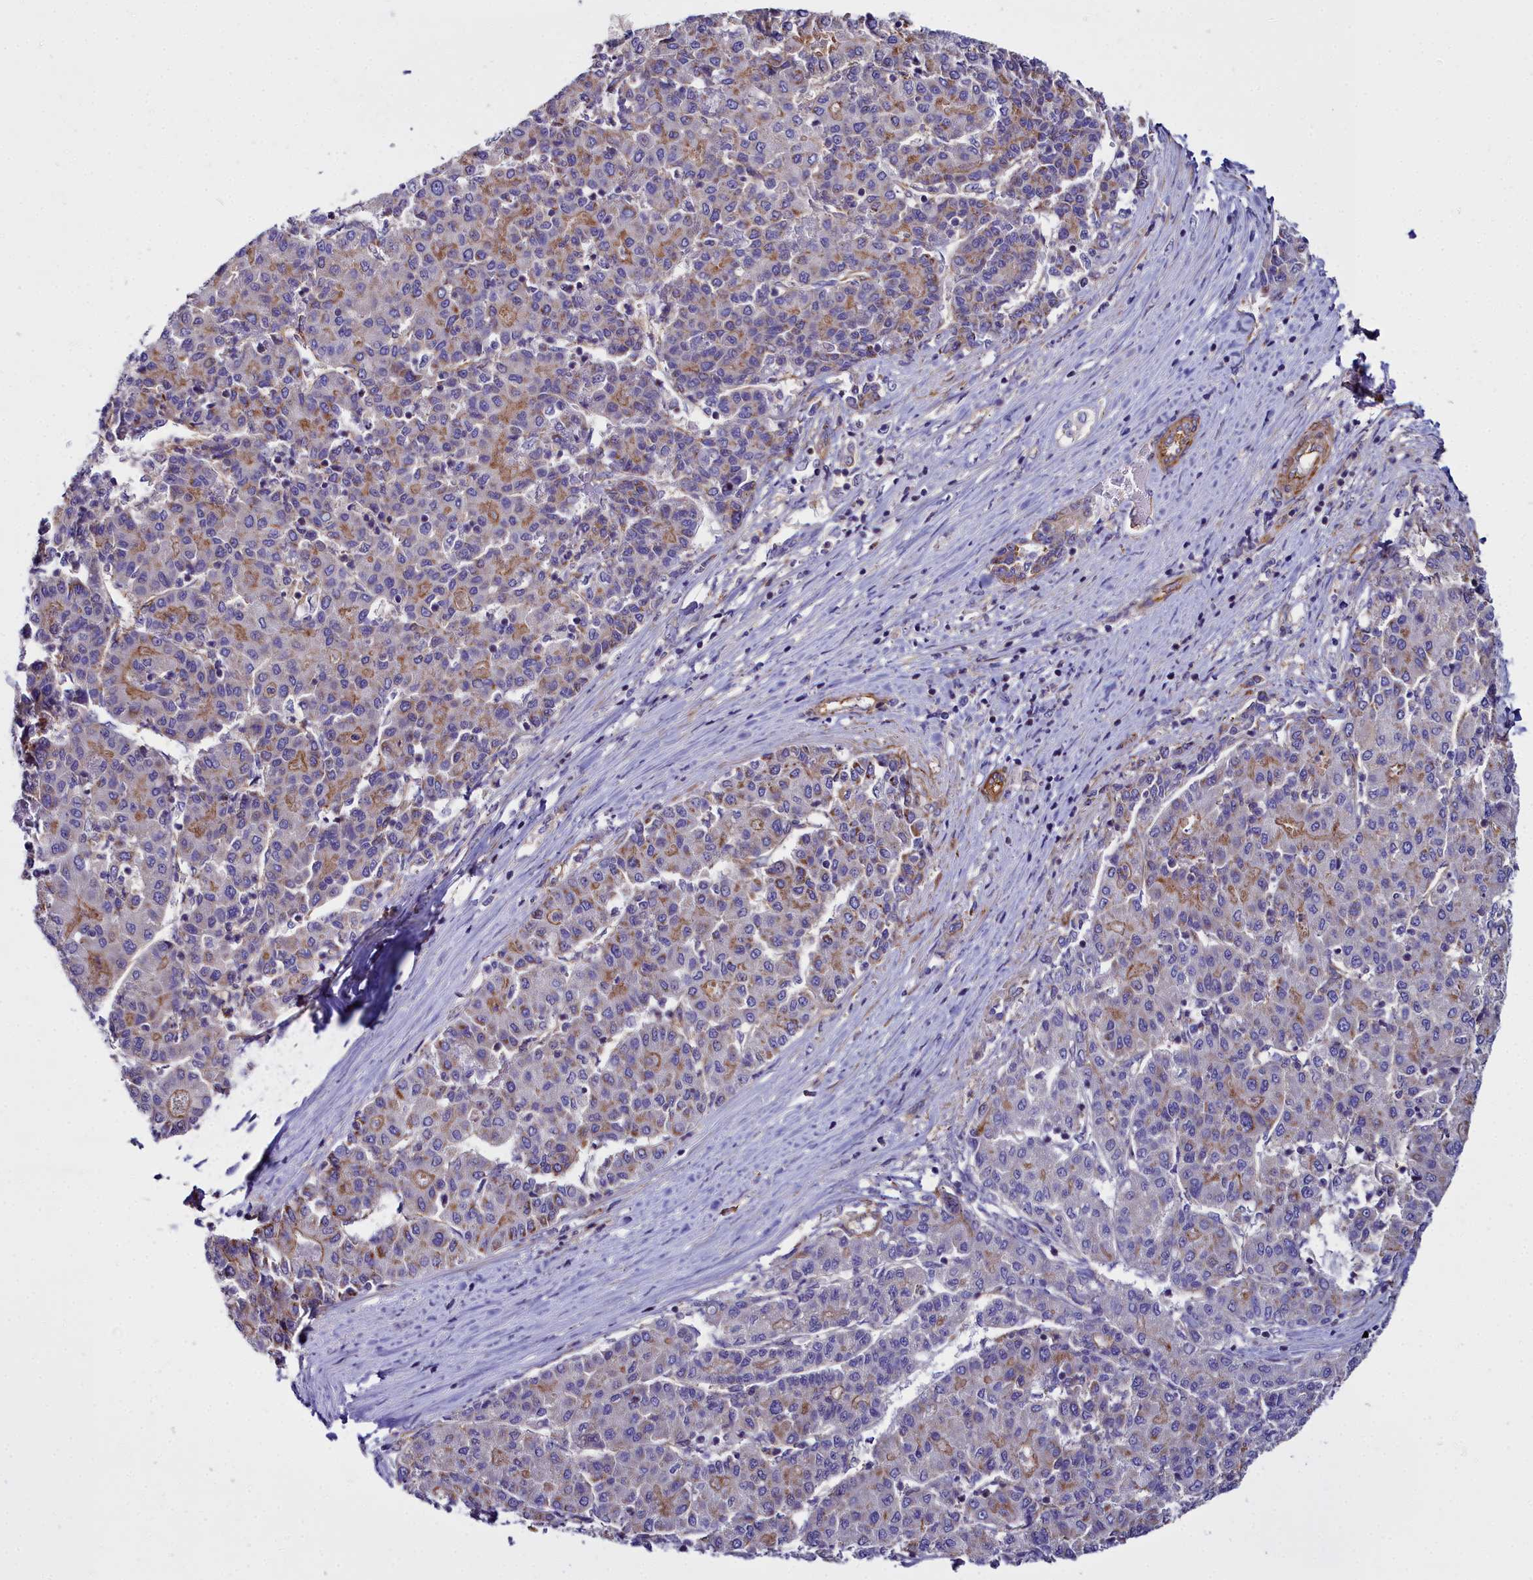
{"staining": {"intensity": "moderate", "quantity": "<25%", "location": "cytoplasmic/membranous"}, "tissue": "liver cancer", "cell_type": "Tumor cells", "image_type": "cancer", "snomed": [{"axis": "morphology", "description": "Carcinoma, Hepatocellular, NOS"}, {"axis": "topography", "description": "Liver"}], "caption": "A low amount of moderate cytoplasmic/membranous expression is present in about <25% of tumor cells in liver cancer (hepatocellular carcinoma) tissue. (Brightfield microscopy of DAB IHC at high magnification).", "gene": "FADS3", "patient": {"sex": "male", "age": 65}}